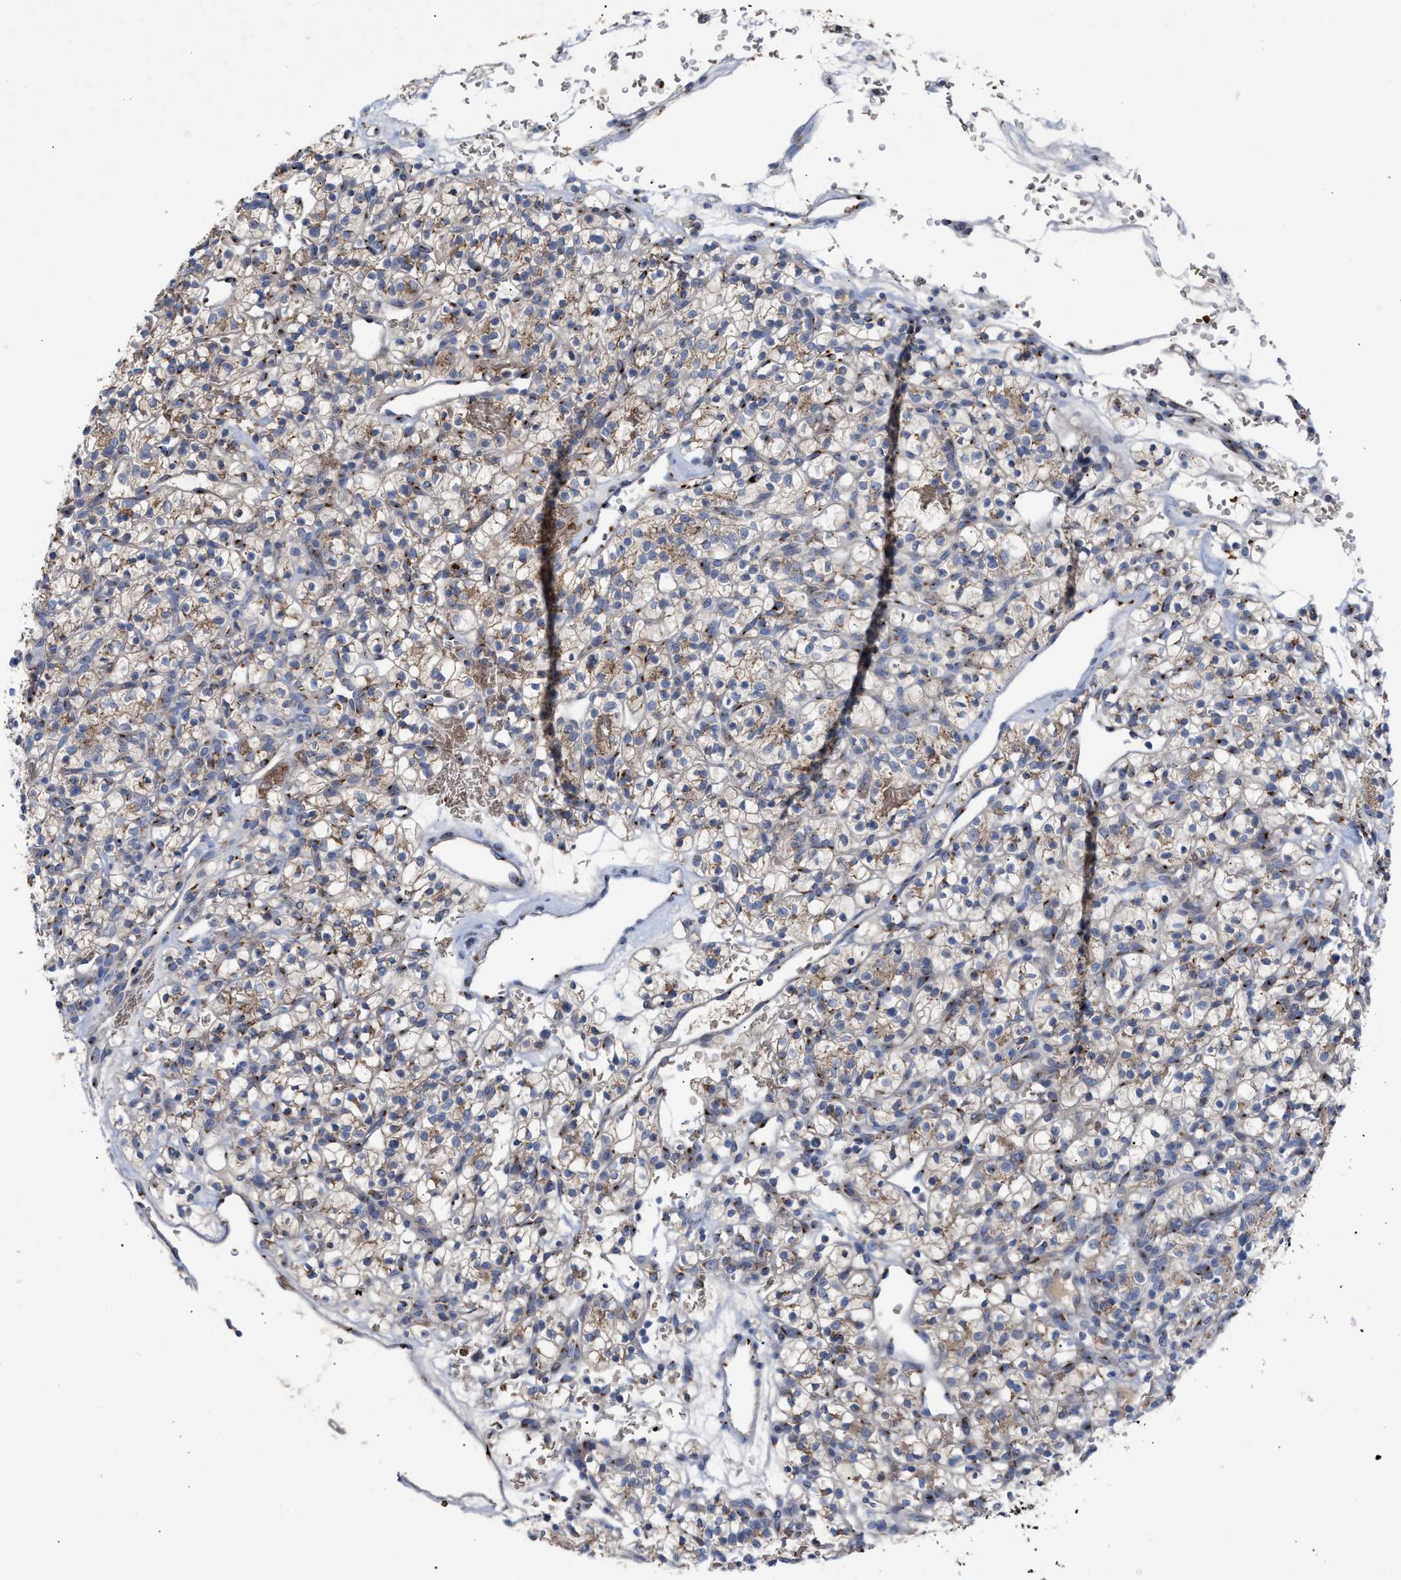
{"staining": {"intensity": "moderate", "quantity": ">75%", "location": "cytoplasmic/membranous"}, "tissue": "renal cancer", "cell_type": "Tumor cells", "image_type": "cancer", "snomed": [{"axis": "morphology", "description": "Adenocarcinoma, NOS"}, {"axis": "topography", "description": "Kidney"}], "caption": "Protein expression analysis of renal cancer (adenocarcinoma) shows moderate cytoplasmic/membranous expression in approximately >75% of tumor cells. Immunohistochemistry (ihc) stains the protein of interest in brown and the nuclei are stained blue.", "gene": "CCL2", "patient": {"sex": "female", "age": 57}}